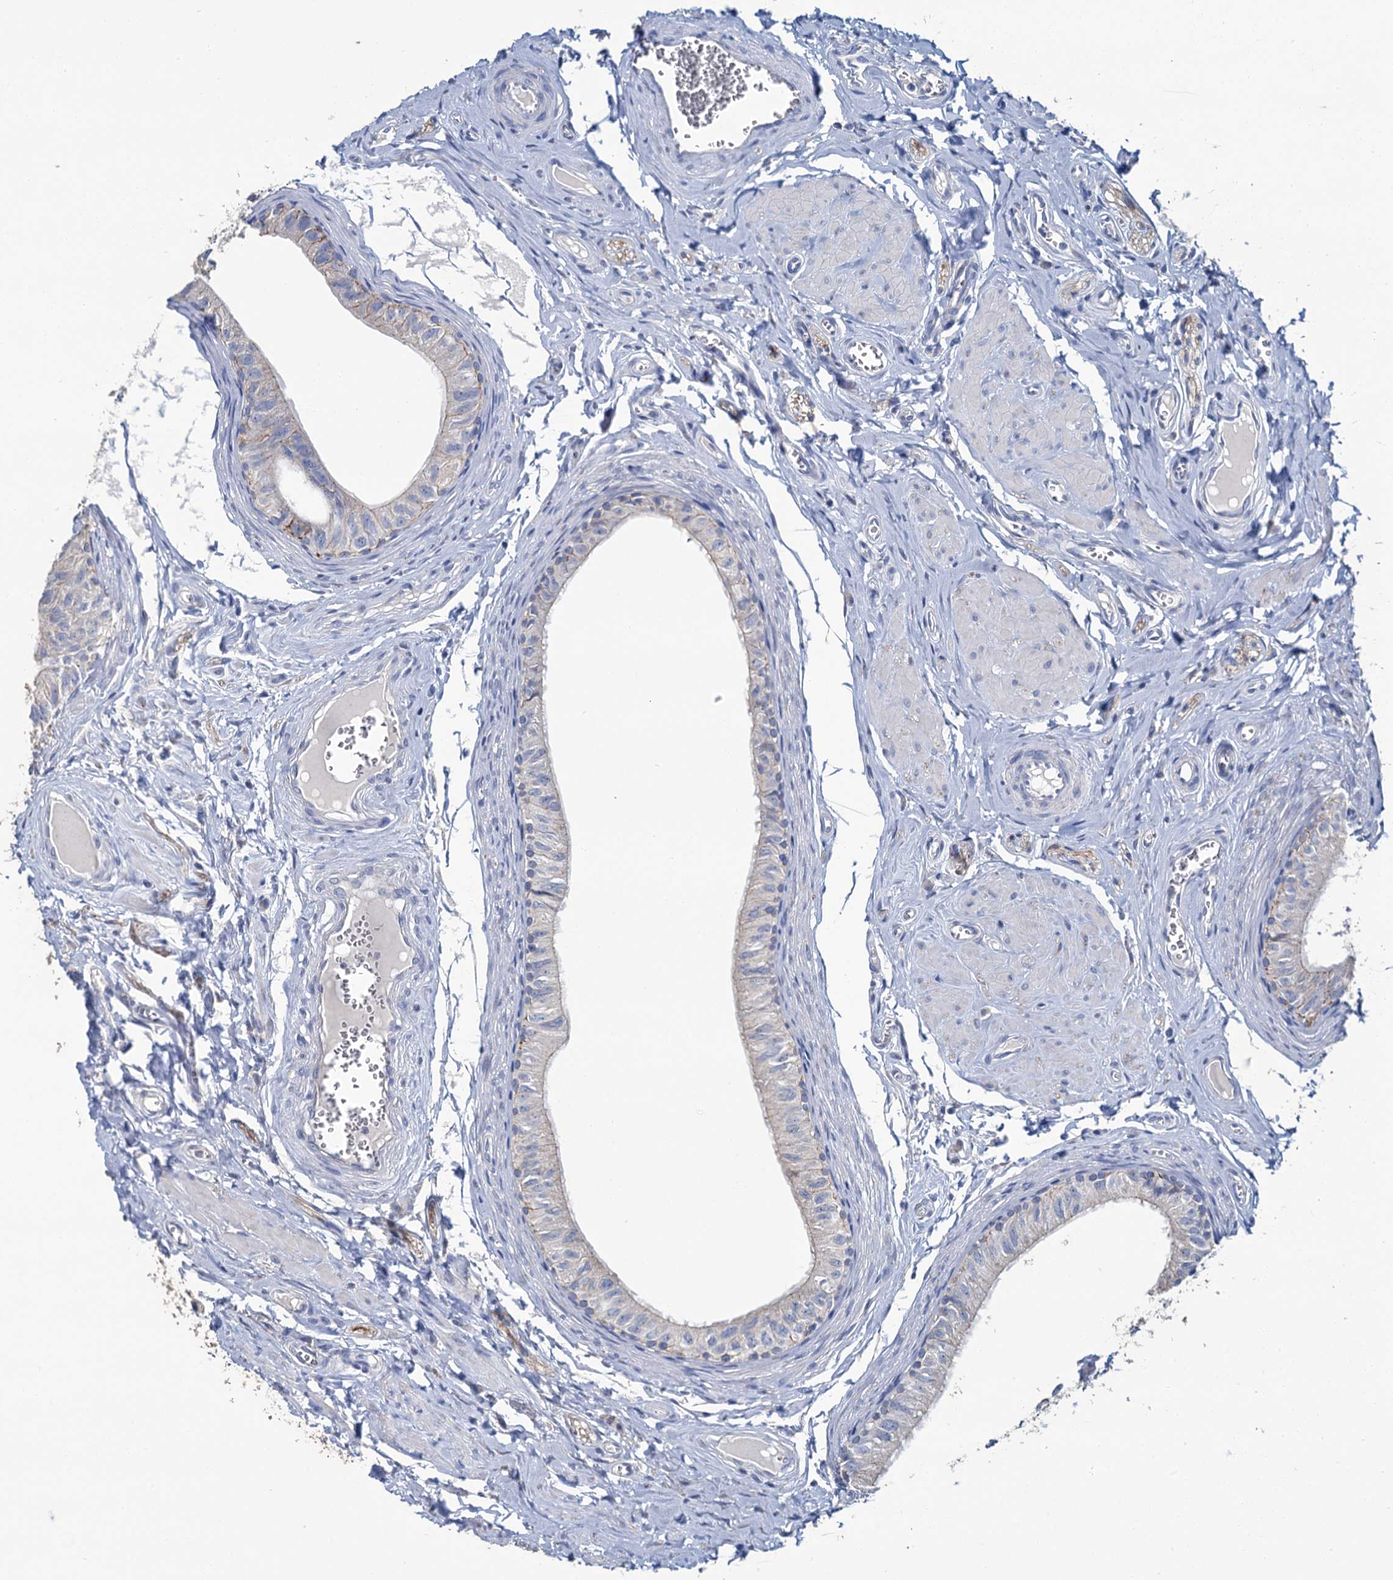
{"staining": {"intensity": "negative", "quantity": "none", "location": "none"}, "tissue": "epididymis", "cell_type": "Glandular cells", "image_type": "normal", "snomed": [{"axis": "morphology", "description": "Normal tissue, NOS"}, {"axis": "topography", "description": "Epididymis"}], "caption": "Glandular cells show no significant protein expression in normal epididymis. (DAB (3,3'-diaminobenzidine) immunohistochemistry (IHC), high magnification).", "gene": "SNCB", "patient": {"sex": "male", "age": 42}}